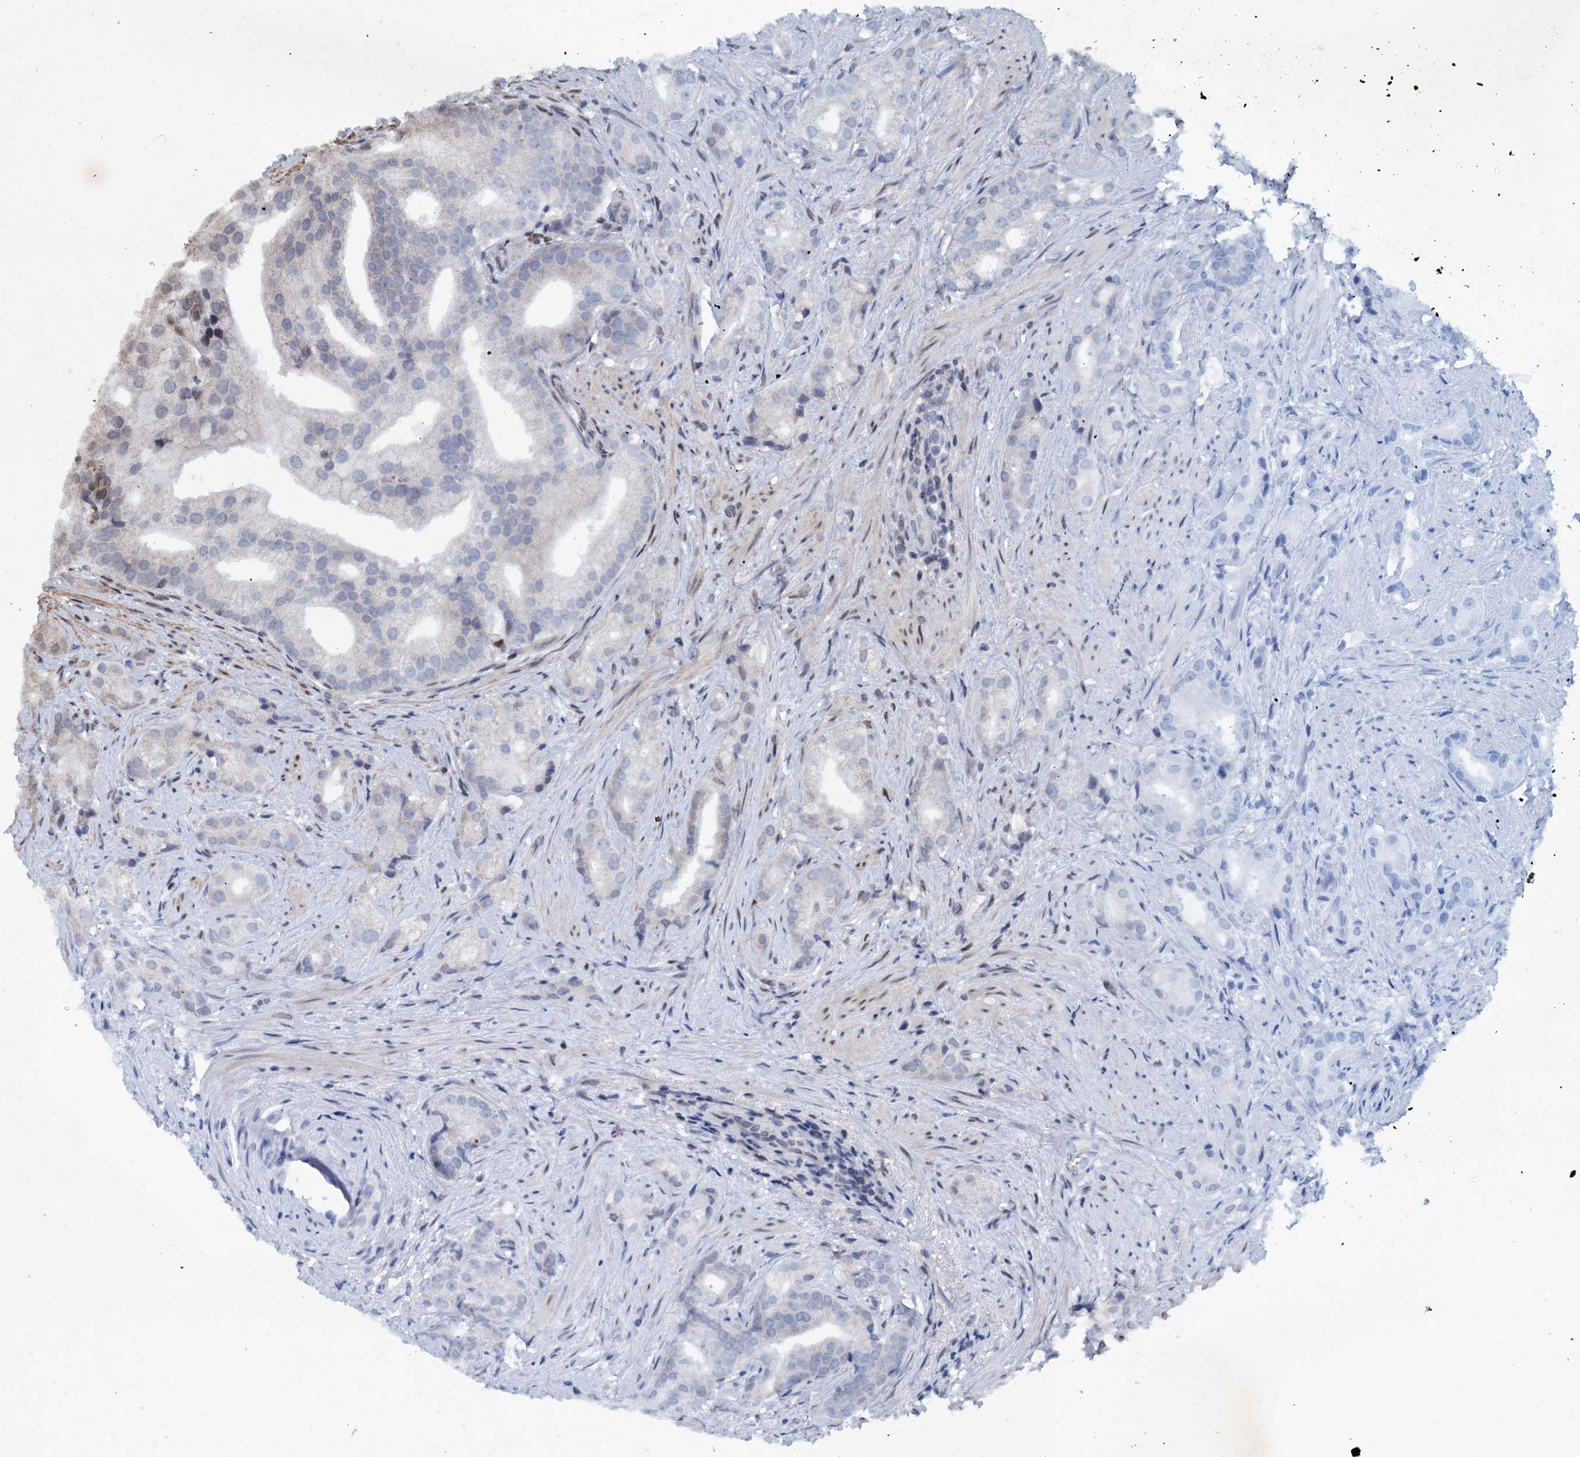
{"staining": {"intensity": "weak", "quantity": "25%-75%", "location": "cytoplasmic/membranous"}, "tissue": "prostate cancer", "cell_type": "Tumor cells", "image_type": "cancer", "snomed": [{"axis": "morphology", "description": "Adenocarcinoma, Low grade"}, {"axis": "topography", "description": "Prostate"}], "caption": "Human prostate cancer (low-grade adenocarcinoma) stained for a protein (brown) reveals weak cytoplasmic/membranous positive expression in about 25%-75% of tumor cells.", "gene": "EYA4", "patient": {"sex": "male", "age": 71}}